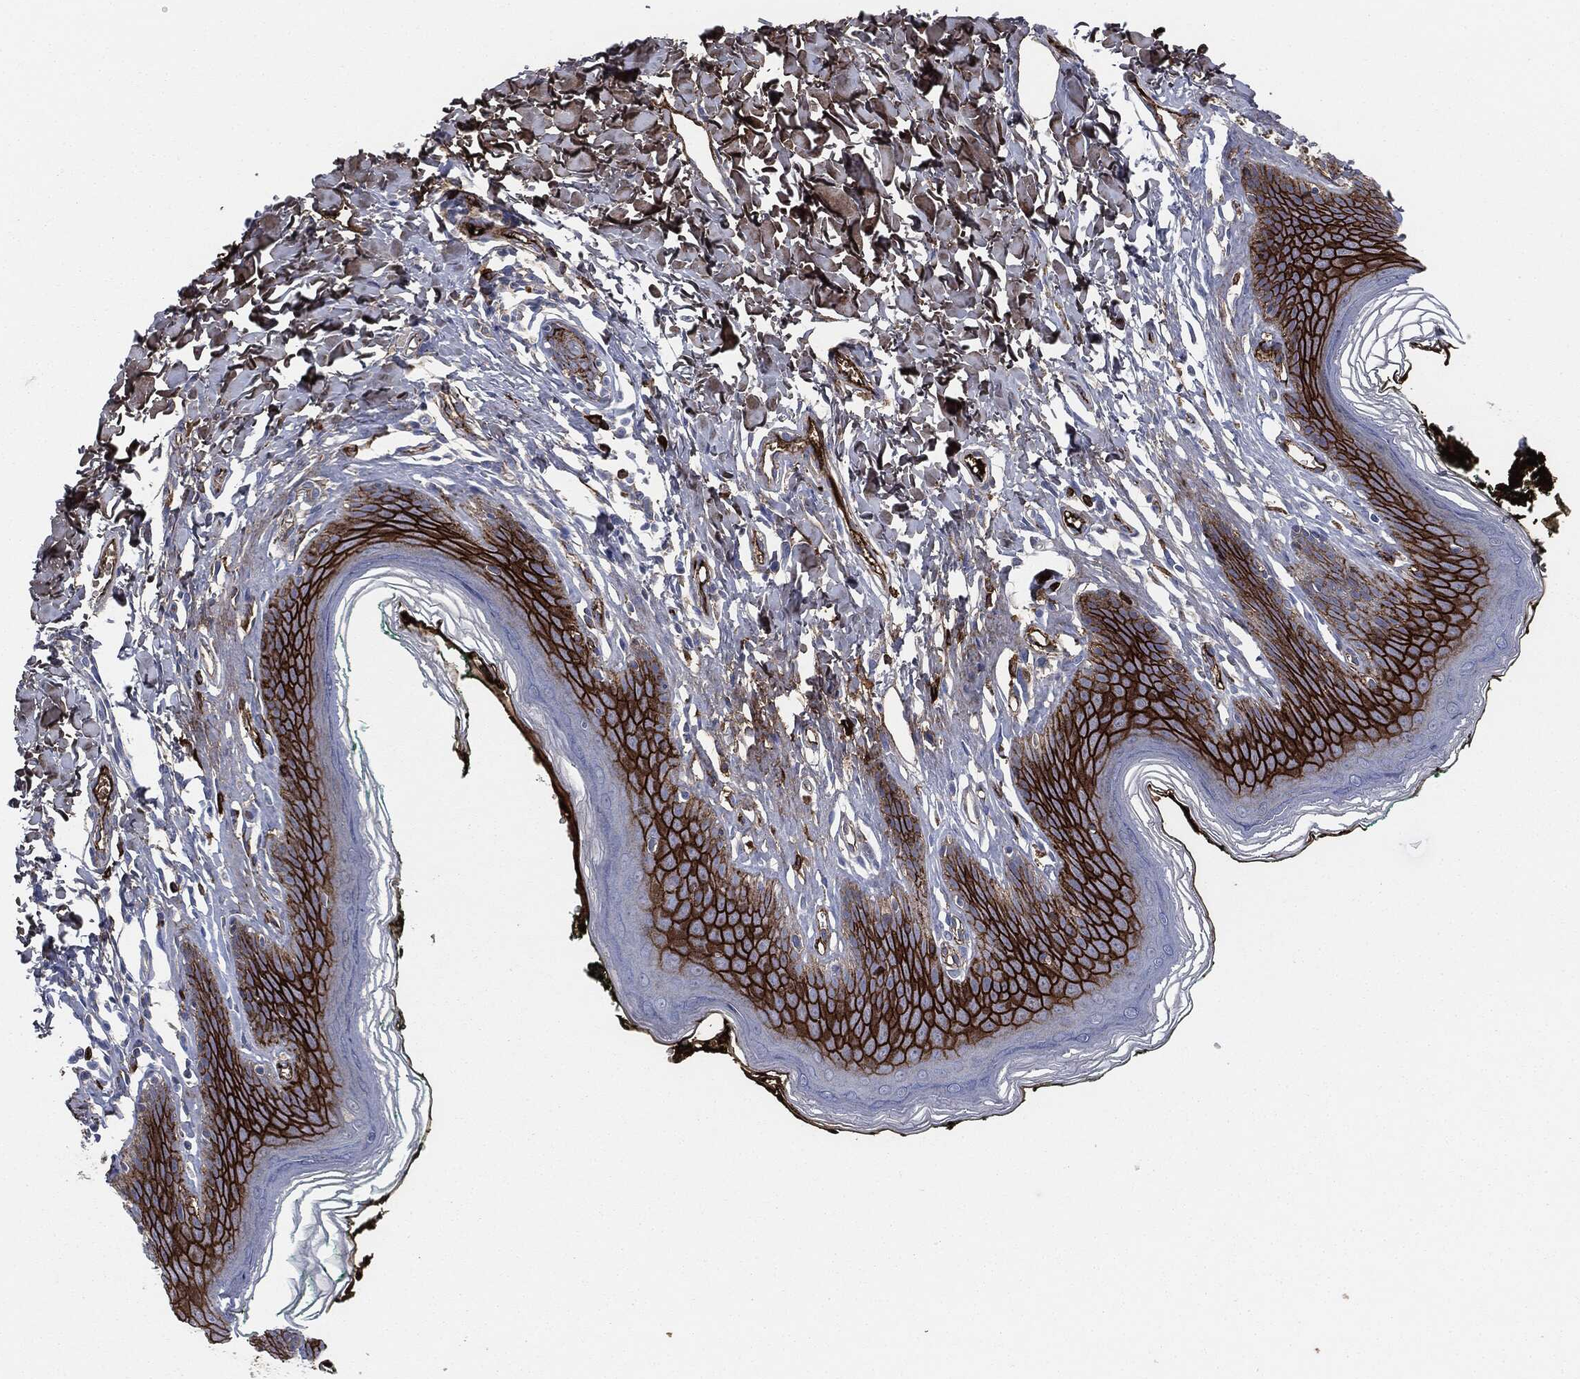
{"staining": {"intensity": "strong", "quantity": "25%-75%", "location": "cytoplasmic/membranous"}, "tissue": "skin", "cell_type": "Epidermal cells", "image_type": "normal", "snomed": [{"axis": "morphology", "description": "Normal tissue, NOS"}, {"axis": "topography", "description": "Vulva"}], "caption": "Immunohistochemical staining of benign skin displays high levels of strong cytoplasmic/membranous staining in approximately 25%-75% of epidermal cells.", "gene": "APOB", "patient": {"sex": "female", "age": 66}}